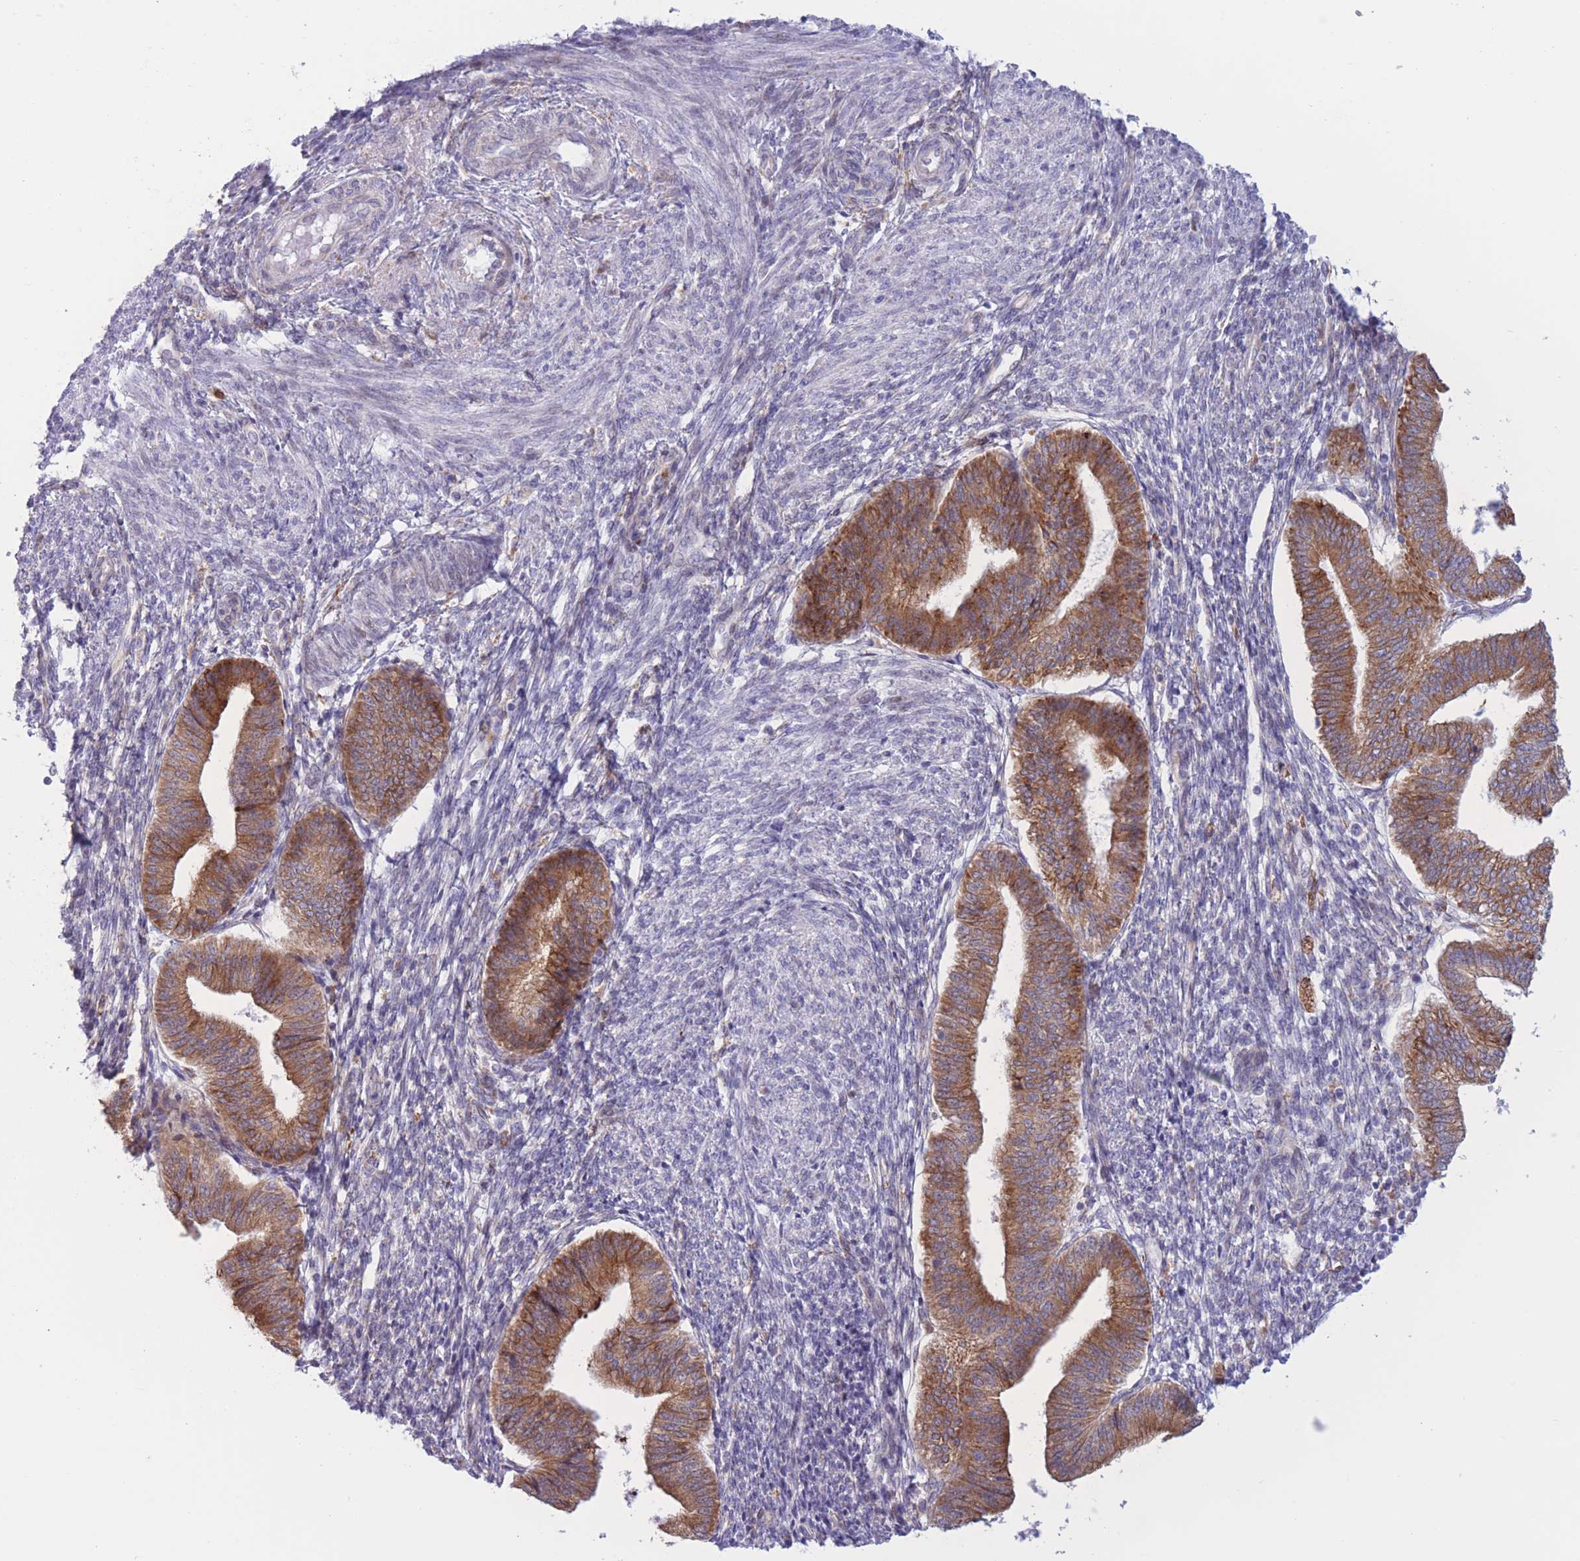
{"staining": {"intensity": "negative", "quantity": "none", "location": "none"}, "tissue": "endometrium", "cell_type": "Cells in endometrial stroma", "image_type": "normal", "snomed": [{"axis": "morphology", "description": "Normal tissue, NOS"}, {"axis": "topography", "description": "Endometrium"}], "caption": "DAB (3,3'-diaminobenzidine) immunohistochemical staining of normal endometrium demonstrates no significant expression in cells in endometrial stroma. The staining is performed using DAB brown chromogen with nuclei counter-stained in using hematoxylin.", "gene": "MYDGF", "patient": {"sex": "female", "age": 34}}